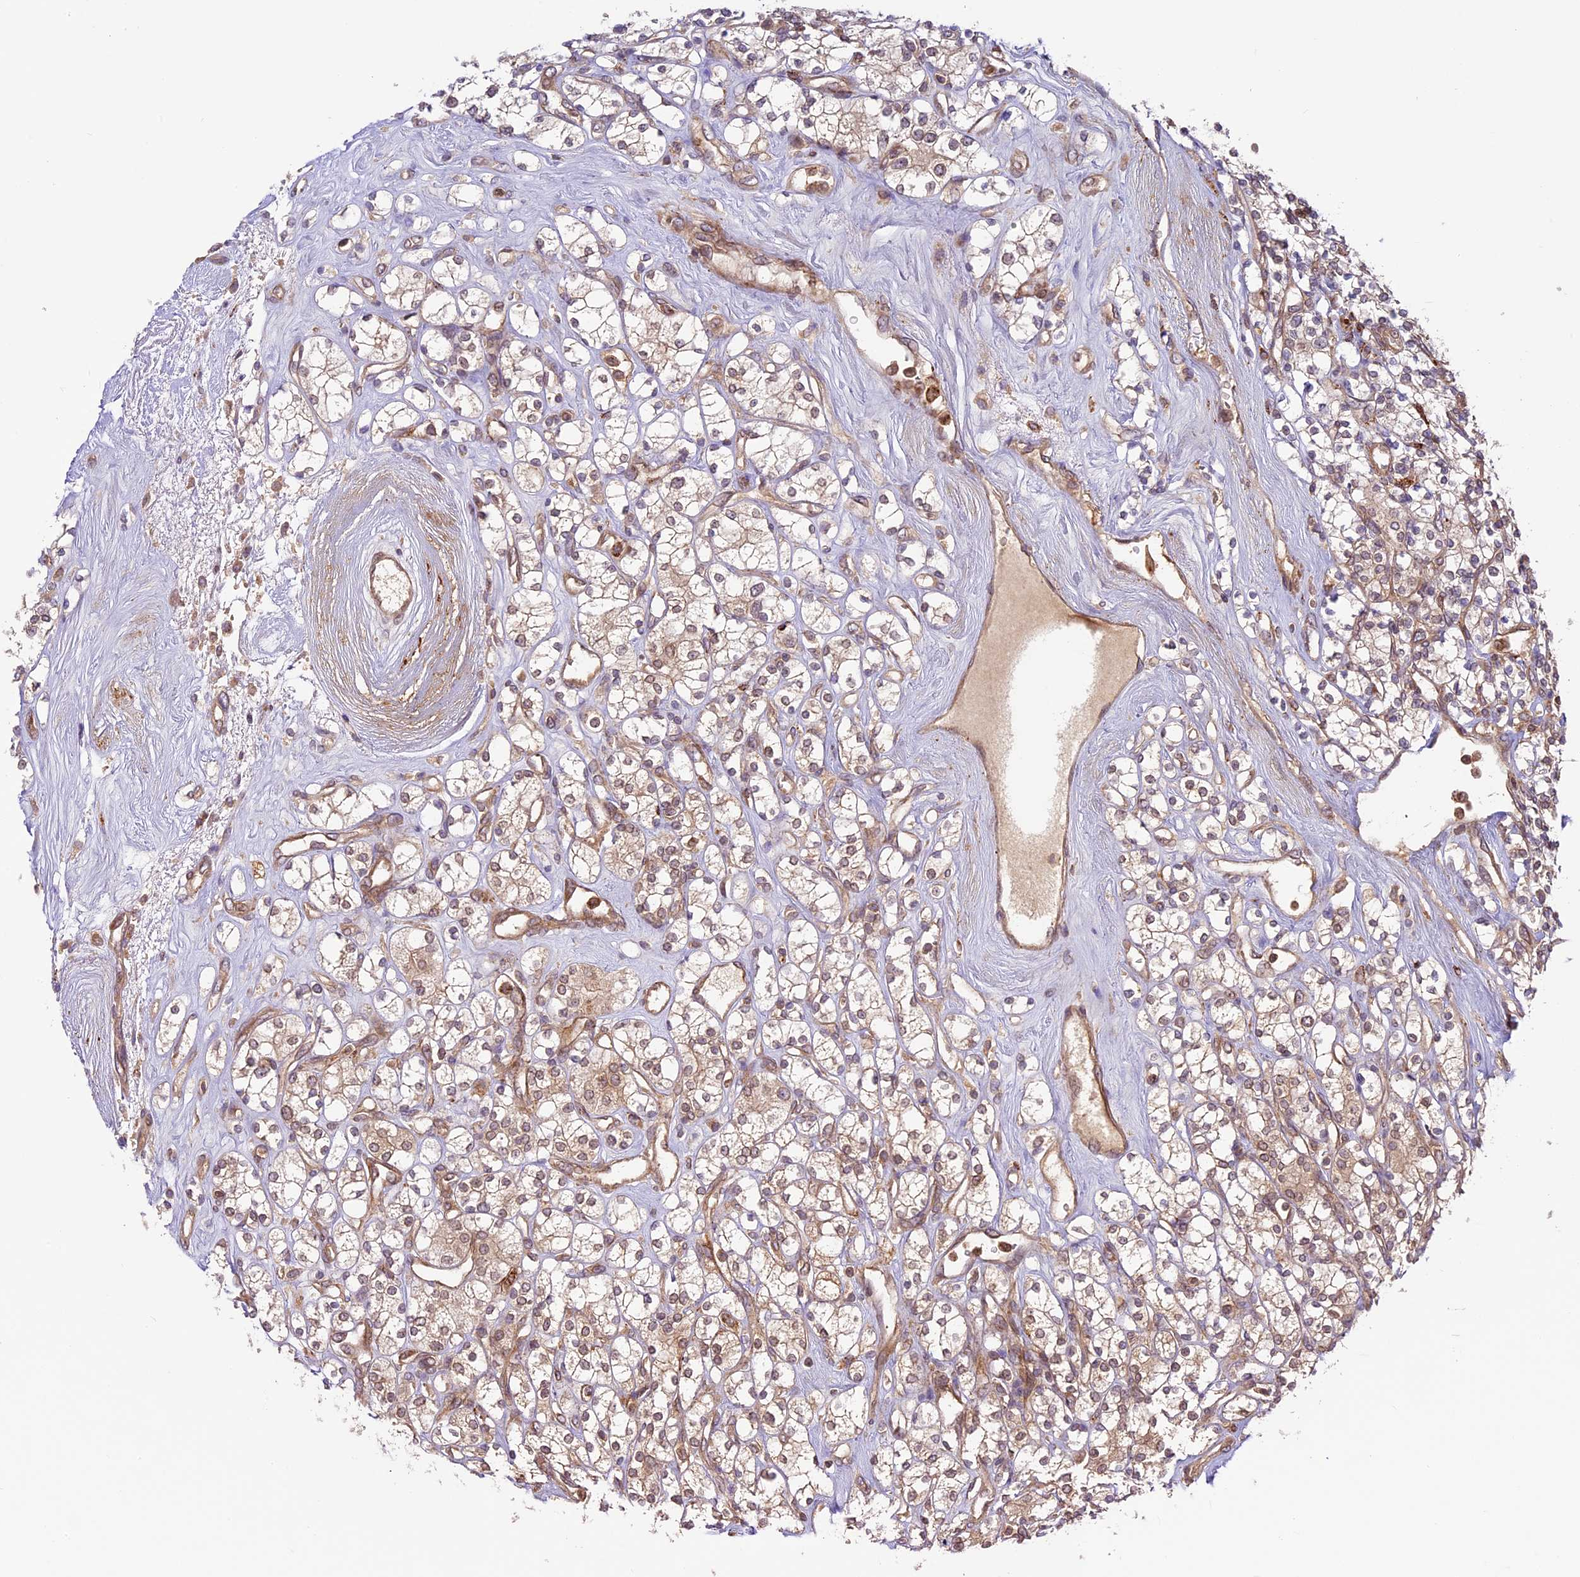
{"staining": {"intensity": "weak", "quantity": "25%-75%", "location": "cytoplasmic/membranous,nuclear"}, "tissue": "renal cancer", "cell_type": "Tumor cells", "image_type": "cancer", "snomed": [{"axis": "morphology", "description": "Adenocarcinoma, NOS"}, {"axis": "topography", "description": "Kidney"}], "caption": "Renal cancer stained with a brown dye exhibits weak cytoplasmic/membranous and nuclear positive positivity in about 25%-75% of tumor cells.", "gene": "DGKH", "patient": {"sex": "male", "age": 77}}